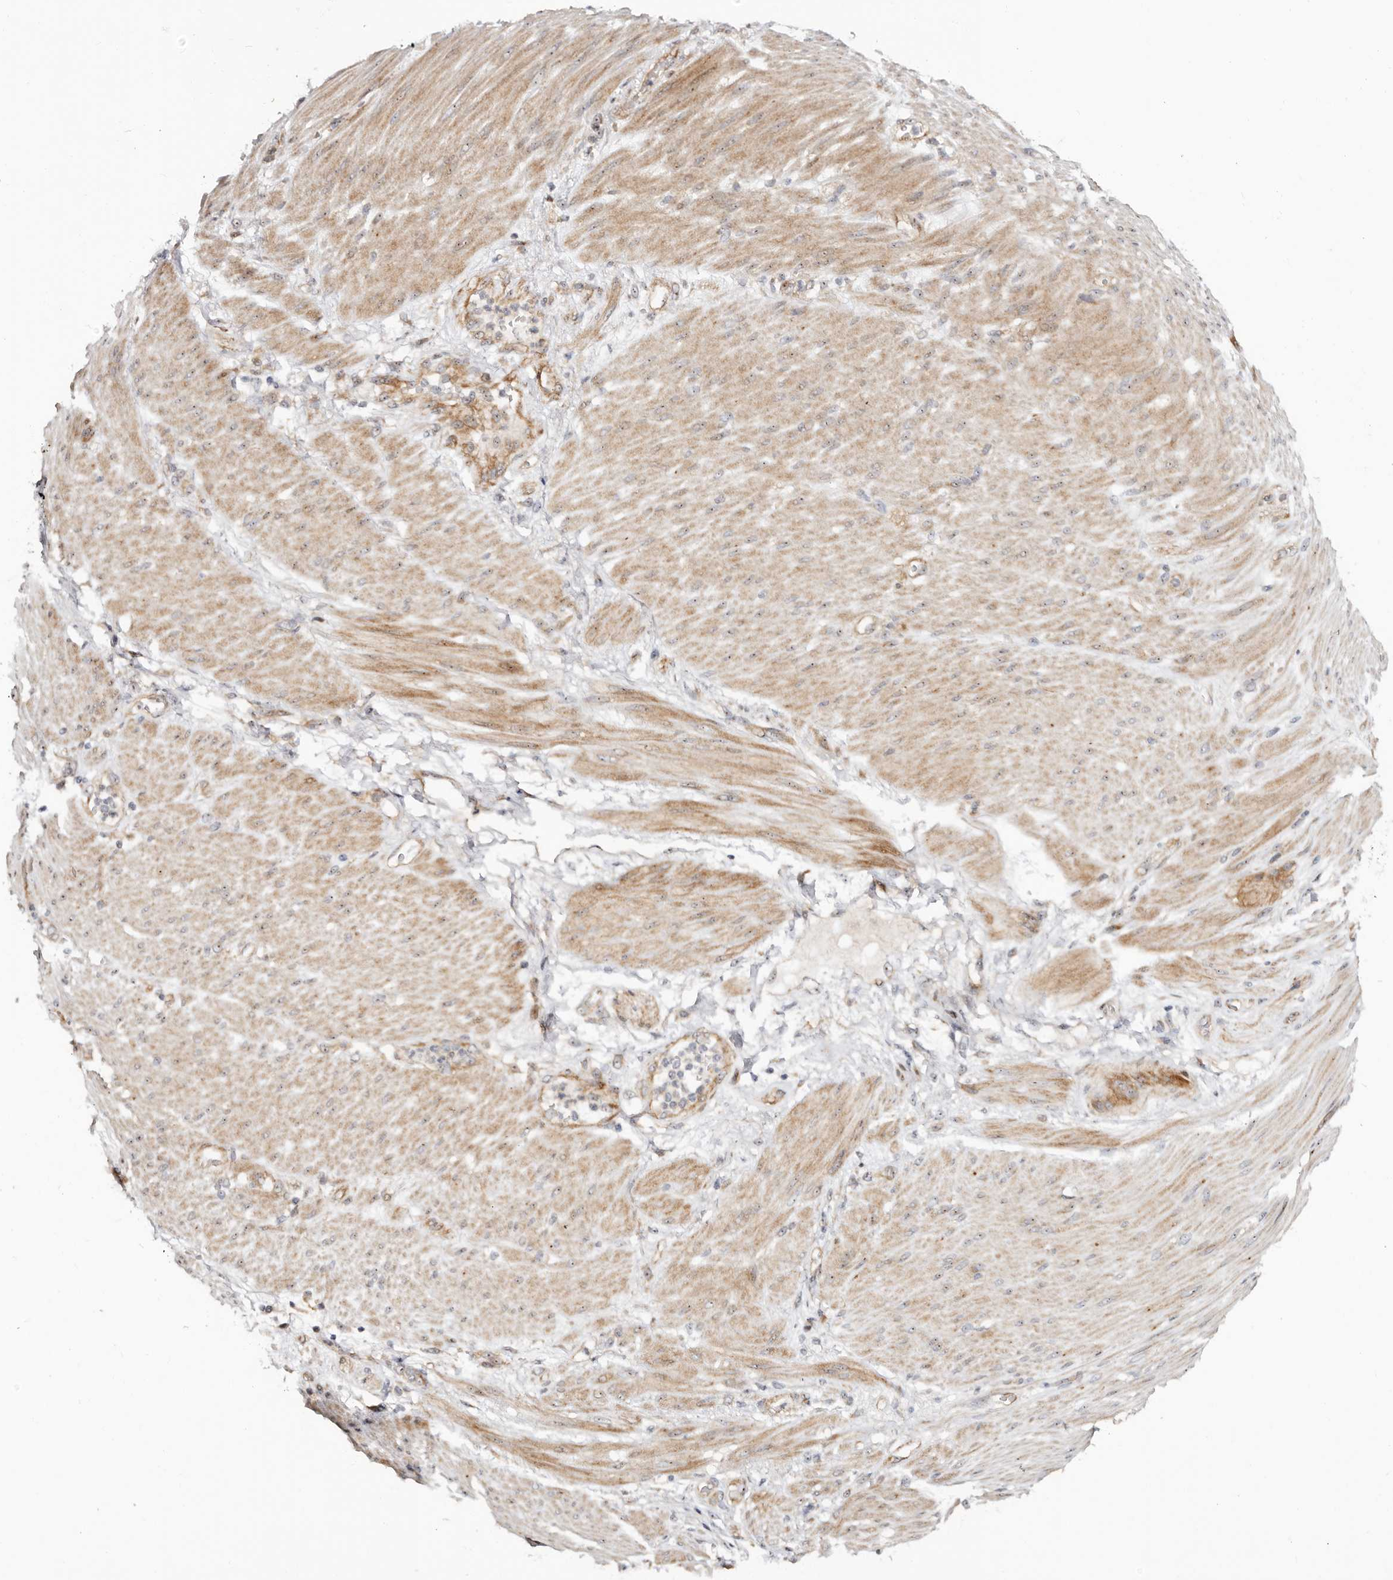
{"staining": {"intensity": "negative", "quantity": "none", "location": "none"}, "tissue": "stomach cancer", "cell_type": "Tumor cells", "image_type": "cancer", "snomed": [{"axis": "morphology", "description": "Adenocarcinoma, NOS"}, {"axis": "topography", "description": "Stomach"}], "caption": "Tumor cells are negative for brown protein staining in stomach cancer (adenocarcinoma).", "gene": "ODF2L", "patient": {"sex": "female", "age": 73}}